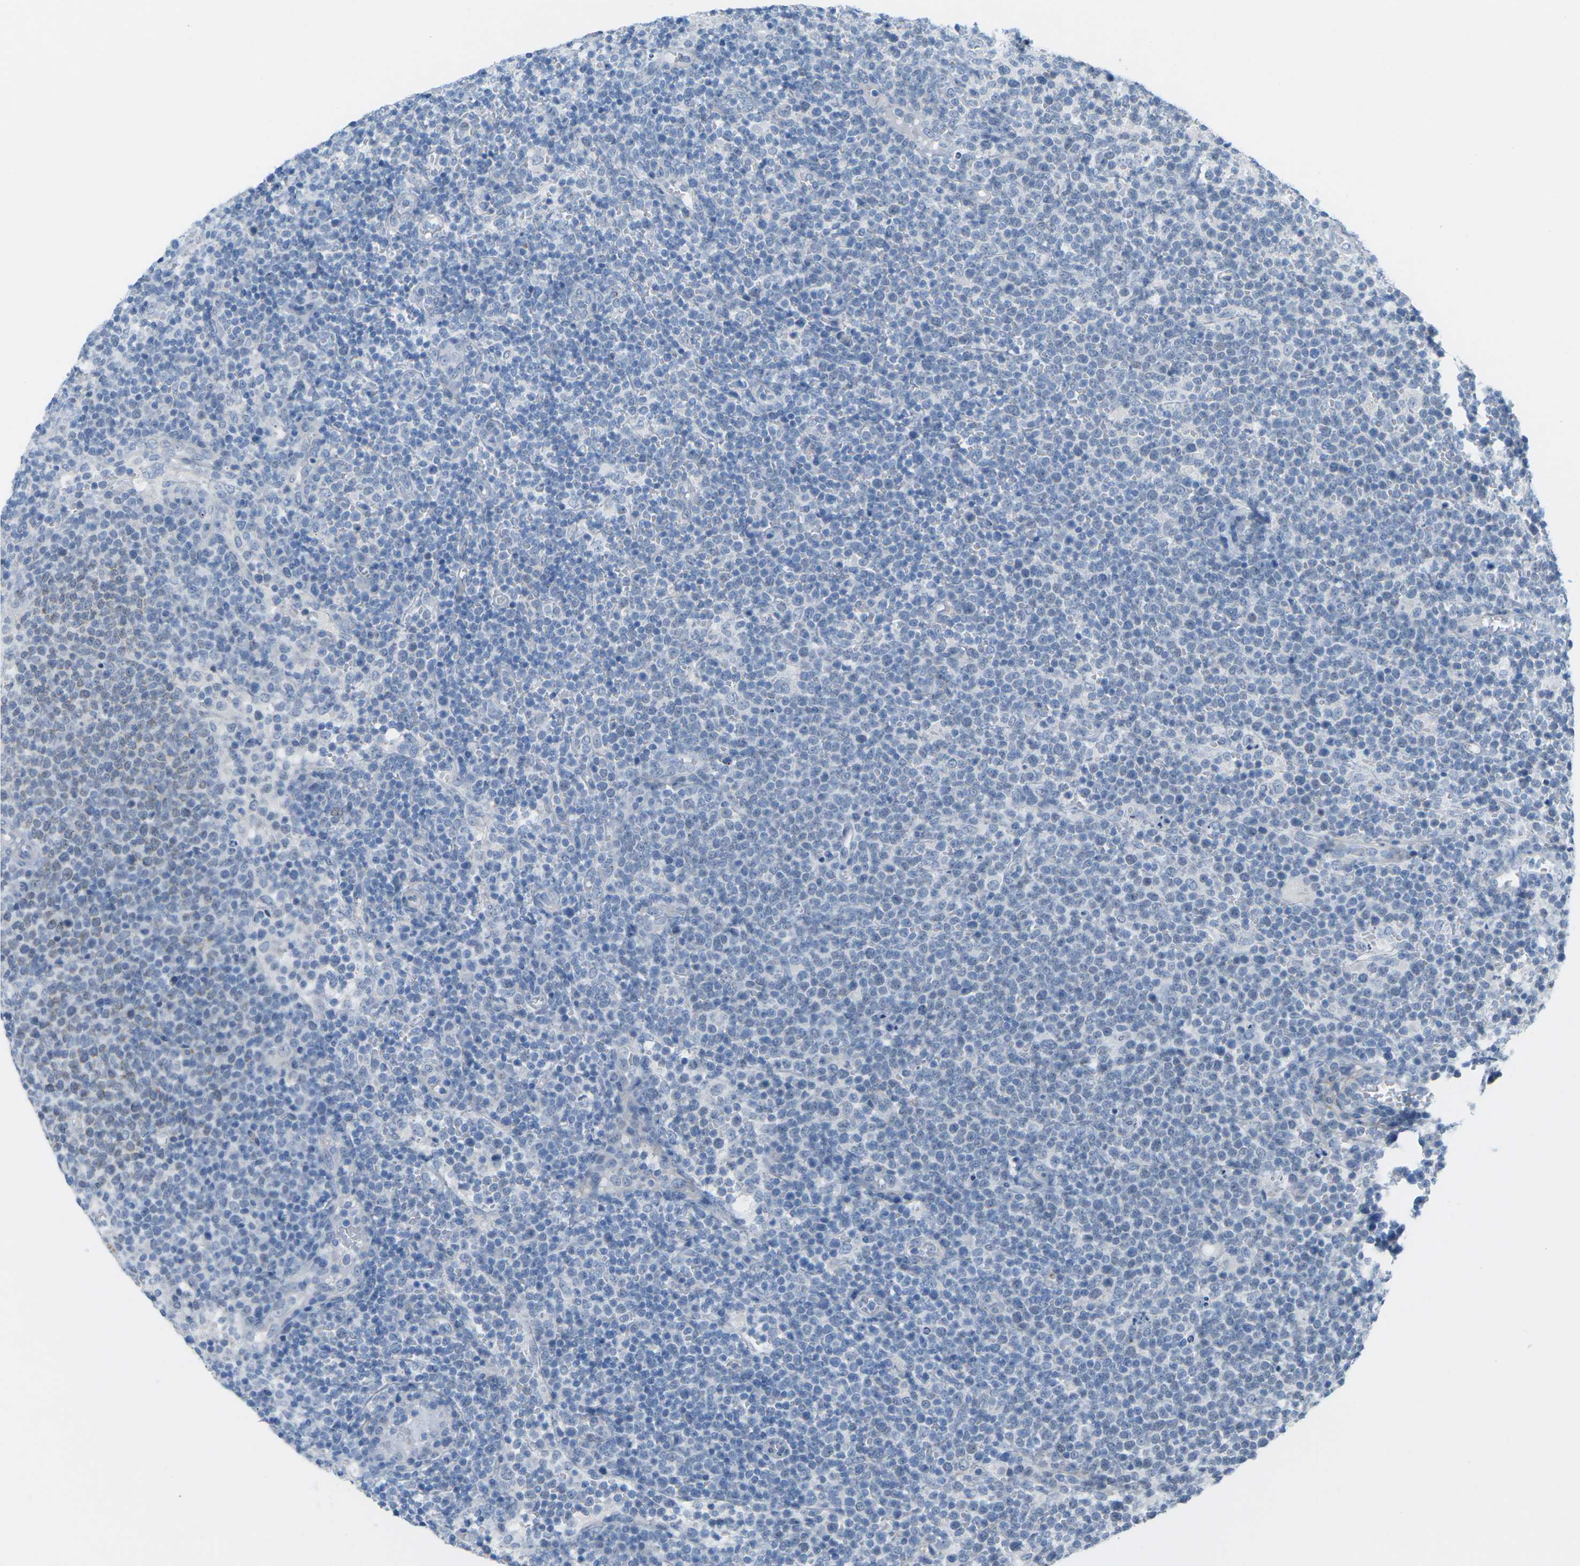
{"staining": {"intensity": "negative", "quantity": "none", "location": "none"}, "tissue": "lymphoma", "cell_type": "Tumor cells", "image_type": "cancer", "snomed": [{"axis": "morphology", "description": "Malignant lymphoma, non-Hodgkin's type, High grade"}, {"axis": "topography", "description": "Lymph node"}], "caption": "High power microscopy histopathology image of an IHC micrograph of lymphoma, revealing no significant staining in tumor cells. (DAB (3,3'-diaminobenzidine) immunohistochemistry (IHC) with hematoxylin counter stain).", "gene": "HLTF", "patient": {"sex": "male", "age": 61}}